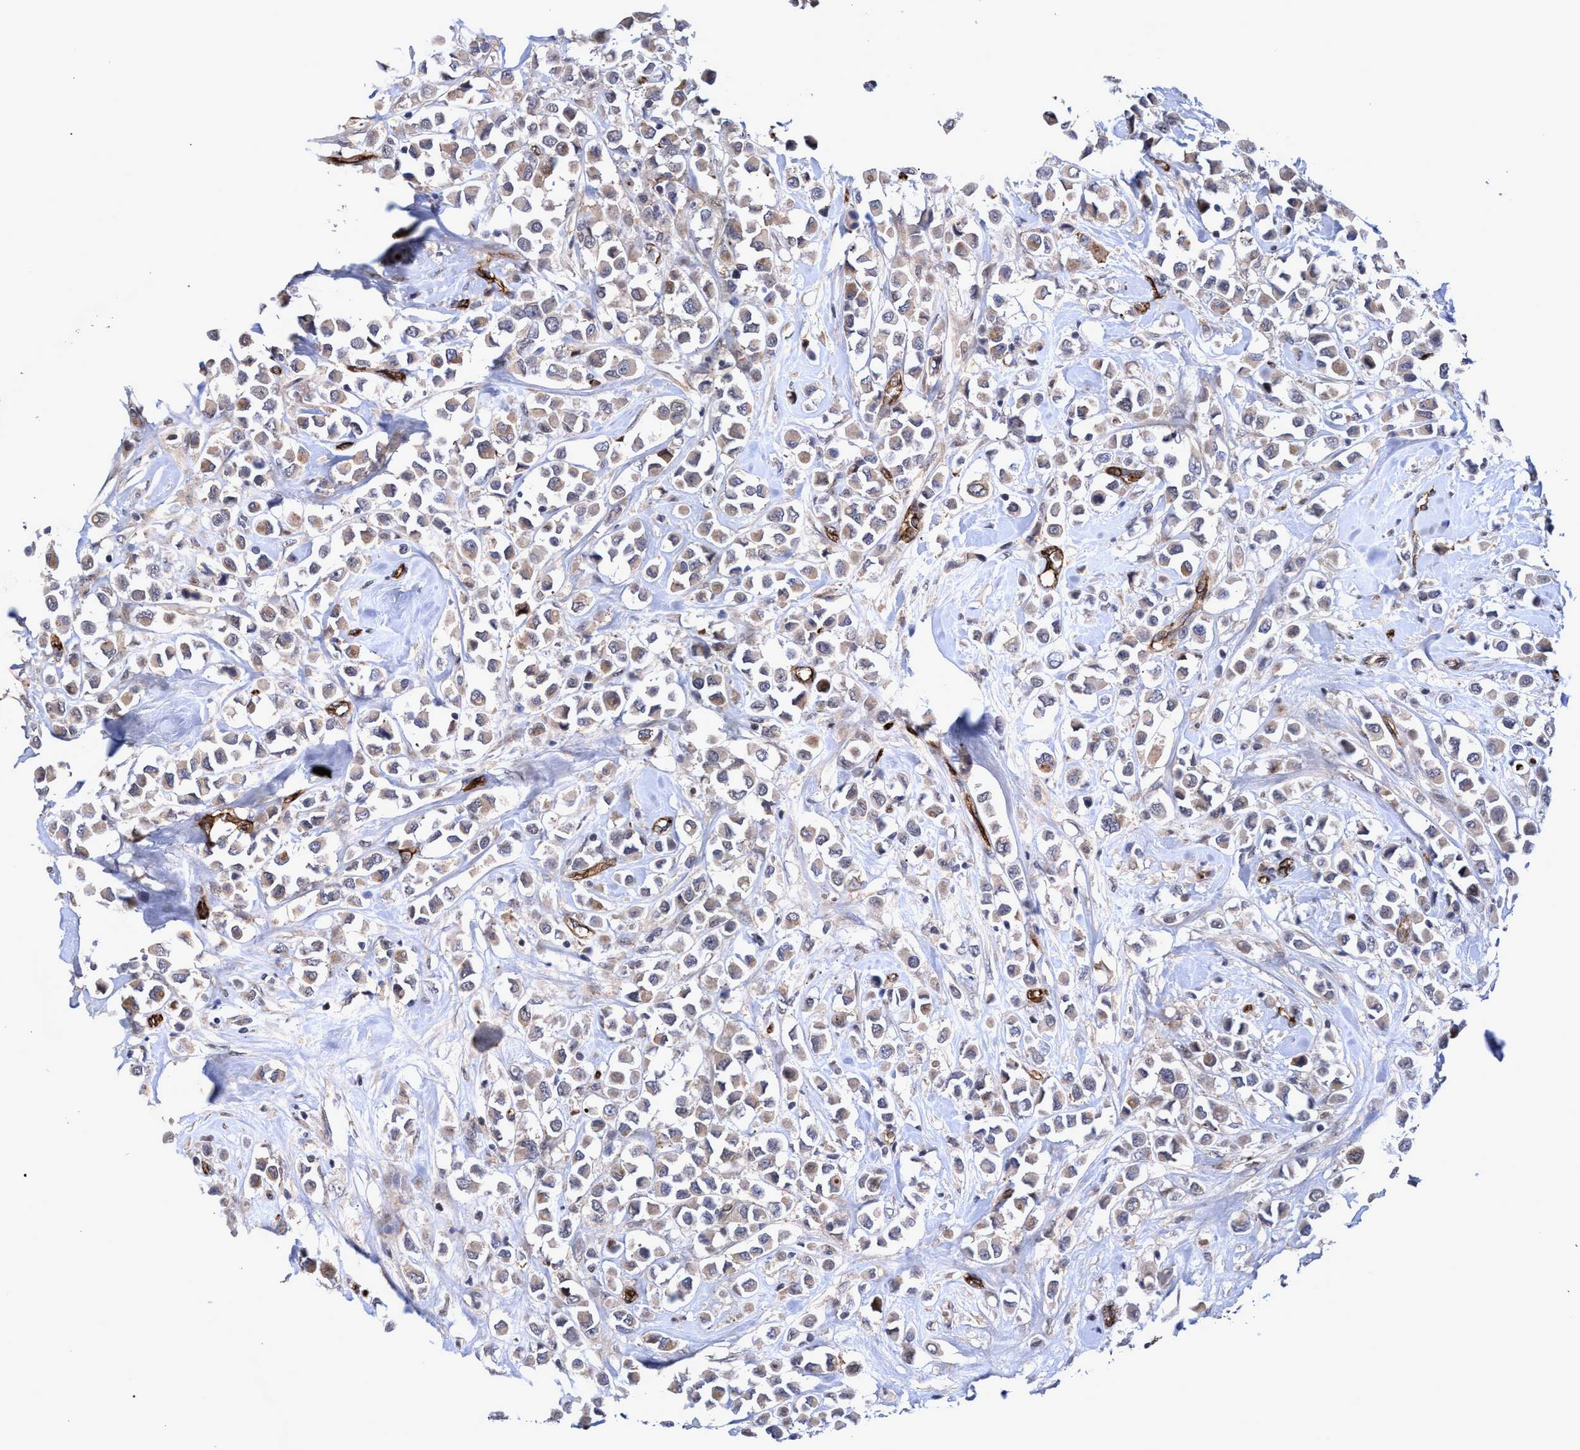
{"staining": {"intensity": "weak", "quantity": "25%-75%", "location": "cytoplasmic/membranous"}, "tissue": "breast cancer", "cell_type": "Tumor cells", "image_type": "cancer", "snomed": [{"axis": "morphology", "description": "Duct carcinoma"}, {"axis": "topography", "description": "Breast"}], "caption": "About 25%-75% of tumor cells in breast intraductal carcinoma display weak cytoplasmic/membranous protein staining as visualized by brown immunohistochemical staining.", "gene": "ZNF750", "patient": {"sex": "female", "age": 61}}